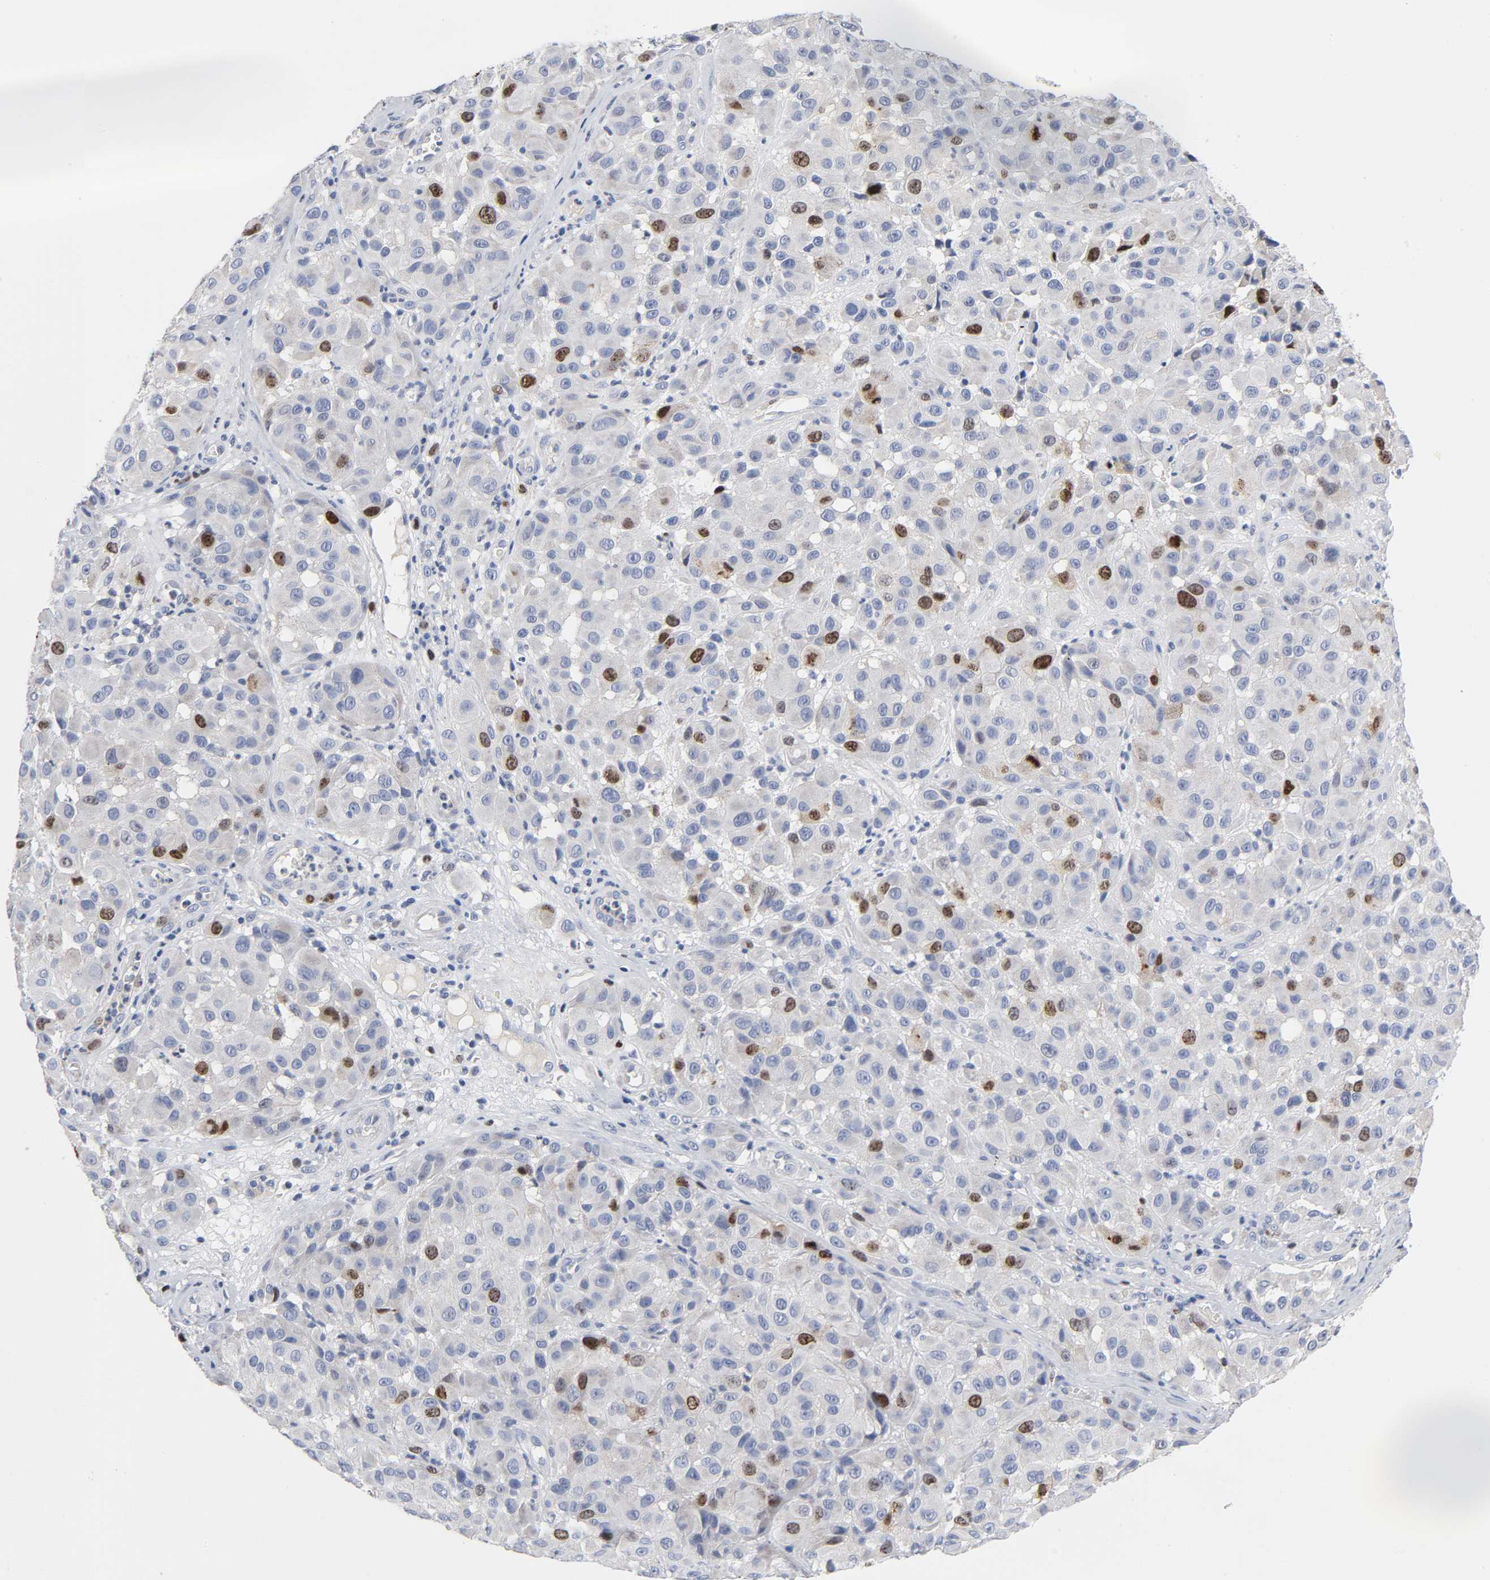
{"staining": {"intensity": "moderate", "quantity": "<25%", "location": "nuclear"}, "tissue": "melanoma", "cell_type": "Tumor cells", "image_type": "cancer", "snomed": [{"axis": "morphology", "description": "Malignant melanoma, NOS"}, {"axis": "topography", "description": "Skin"}], "caption": "This histopathology image exhibits immunohistochemistry (IHC) staining of human malignant melanoma, with low moderate nuclear expression in approximately <25% of tumor cells.", "gene": "BIRC5", "patient": {"sex": "female", "age": 21}}